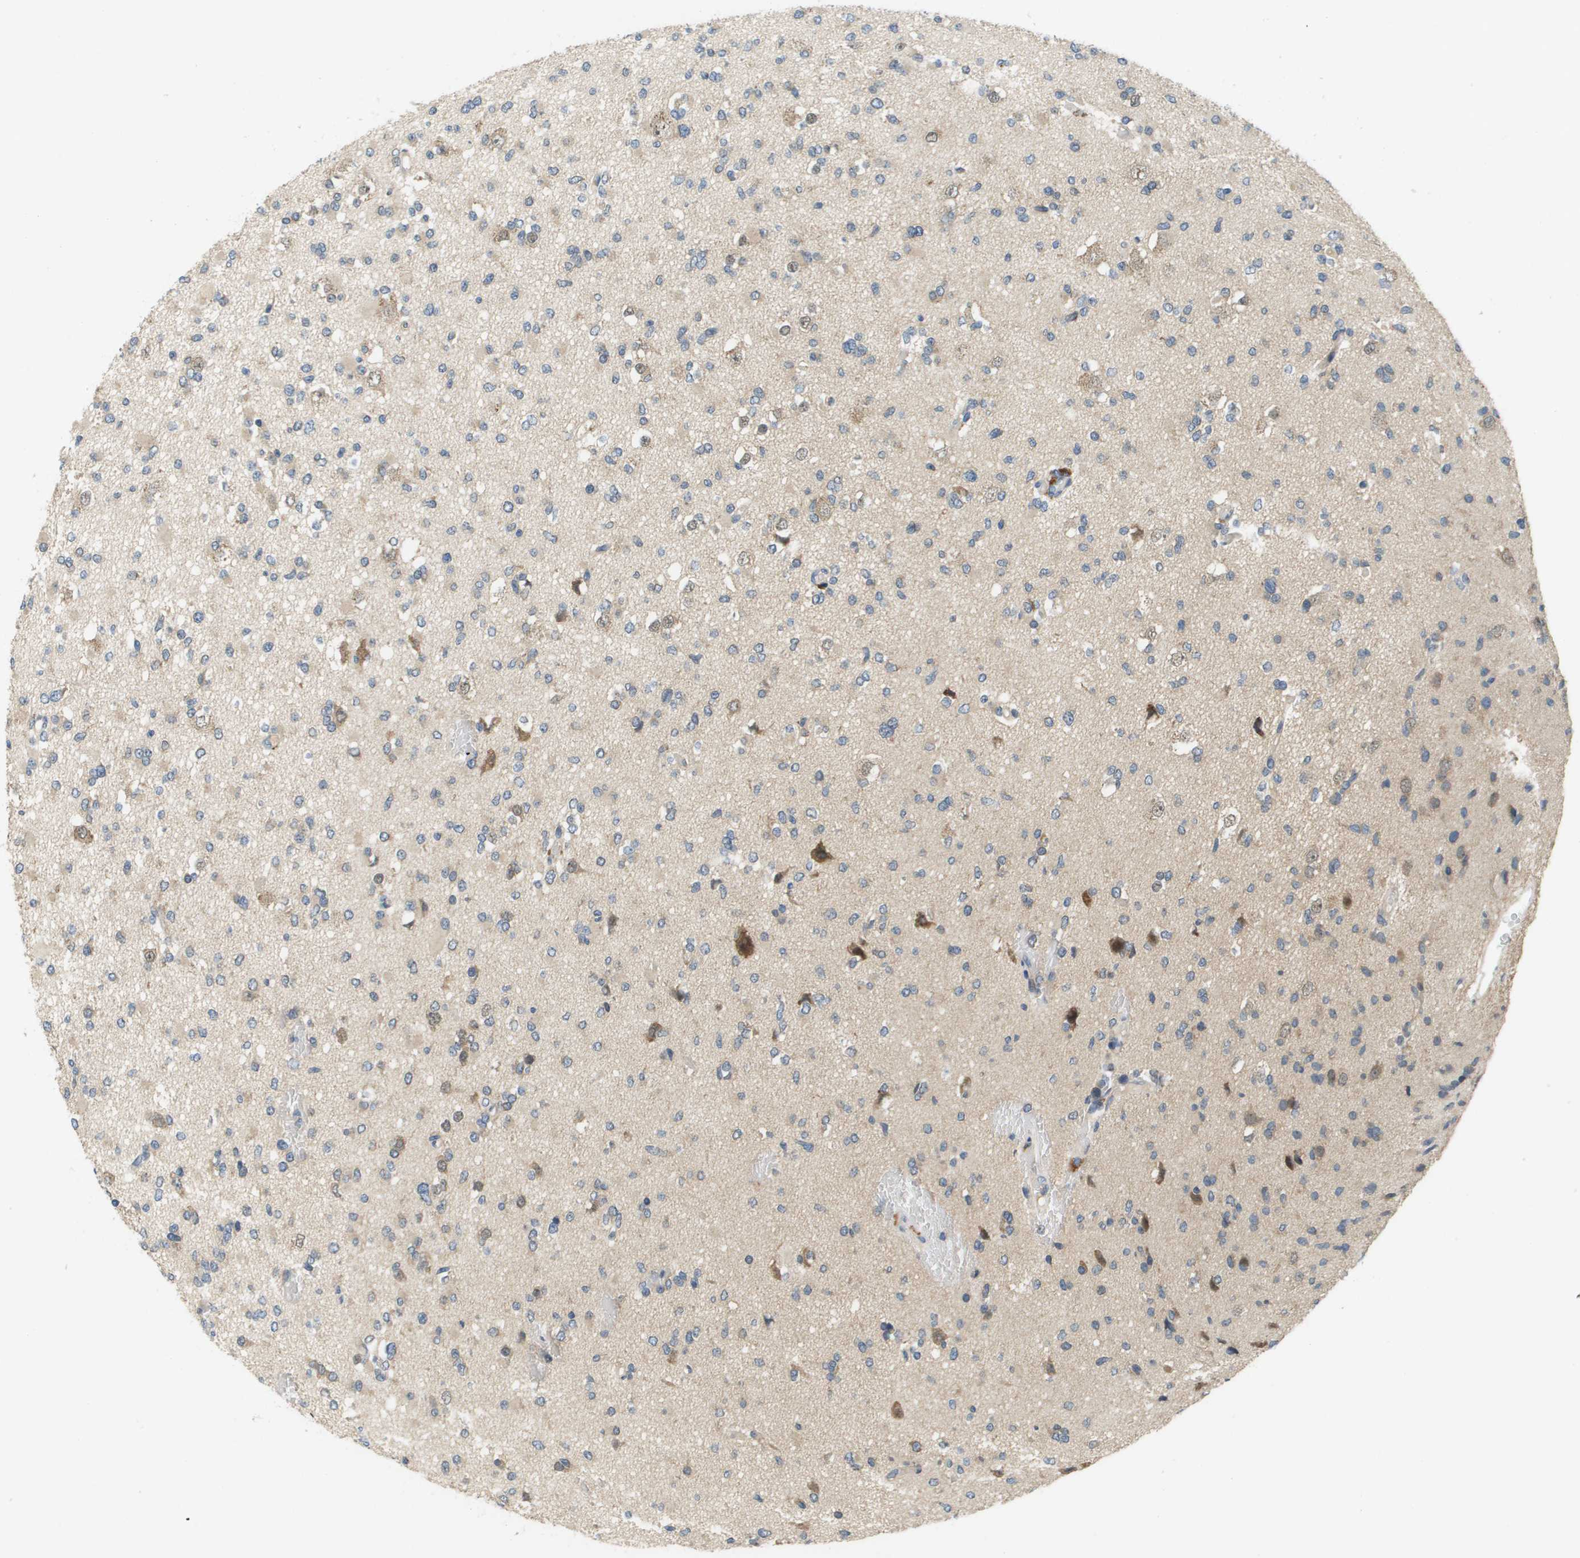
{"staining": {"intensity": "weak", "quantity": "<25%", "location": "cytoplasmic/membranous"}, "tissue": "glioma", "cell_type": "Tumor cells", "image_type": "cancer", "snomed": [{"axis": "morphology", "description": "Glioma, malignant, Low grade"}, {"axis": "topography", "description": "Brain"}], "caption": "Immunohistochemistry (IHC) micrograph of glioma stained for a protein (brown), which displays no positivity in tumor cells.", "gene": "SLC25A20", "patient": {"sex": "female", "age": 22}}